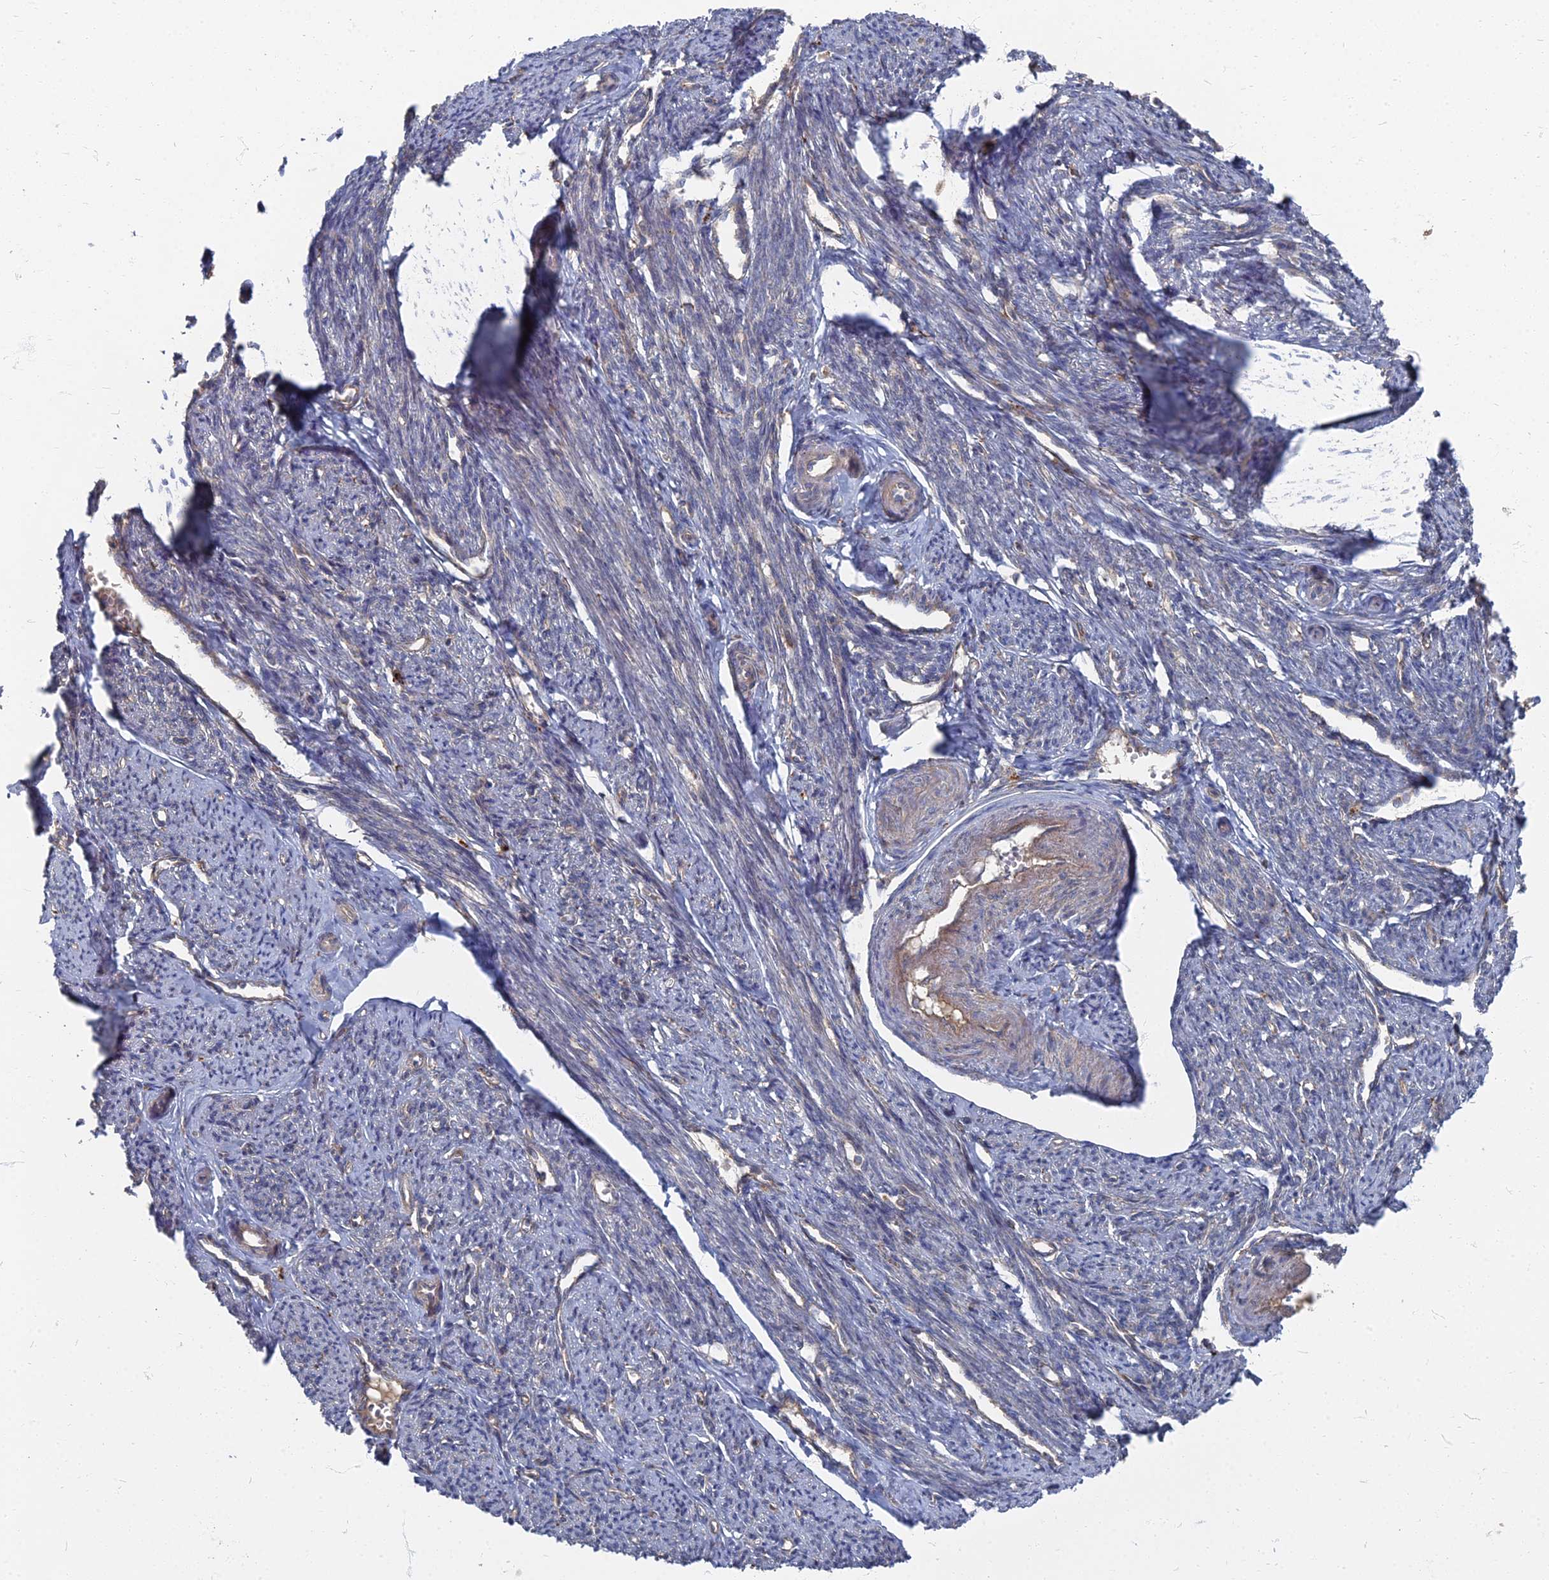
{"staining": {"intensity": "weak", "quantity": "25%-75%", "location": "cytoplasmic/membranous"}, "tissue": "smooth muscle", "cell_type": "Smooth muscle cells", "image_type": "normal", "snomed": [{"axis": "morphology", "description": "Normal tissue, NOS"}, {"axis": "topography", "description": "Smooth muscle"}, {"axis": "topography", "description": "Uterus"}], "caption": "Unremarkable smooth muscle displays weak cytoplasmic/membranous staining in approximately 25%-75% of smooth muscle cells, visualized by immunohistochemistry.", "gene": "PPCDC", "patient": {"sex": "female", "age": 59}}